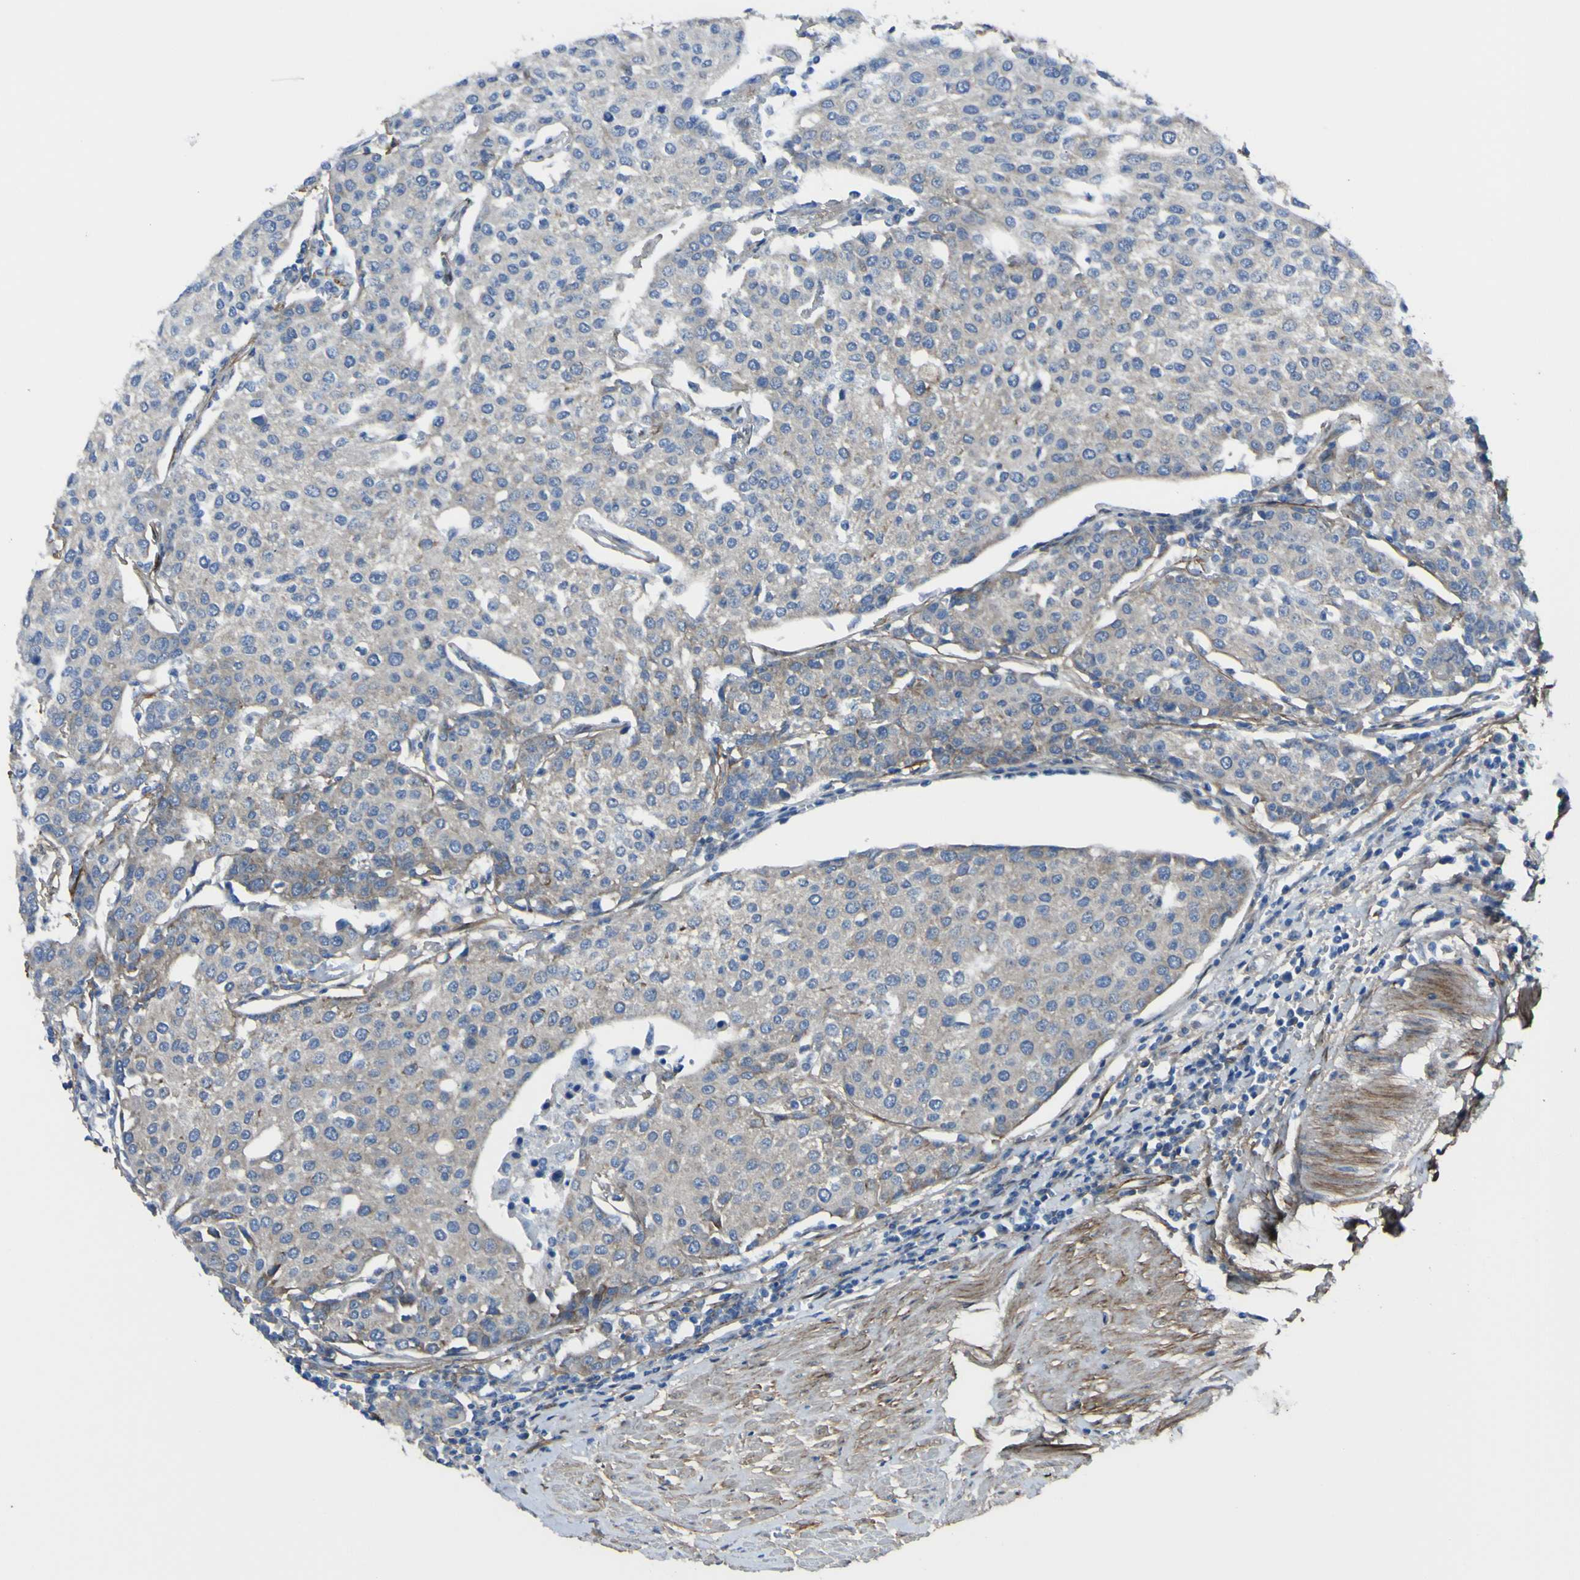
{"staining": {"intensity": "weak", "quantity": "25%-75%", "location": "cytoplasmic/membranous"}, "tissue": "urothelial cancer", "cell_type": "Tumor cells", "image_type": "cancer", "snomed": [{"axis": "morphology", "description": "Urothelial carcinoma, High grade"}, {"axis": "topography", "description": "Urinary bladder"}], "caption": "Tumor cells demonstrate low levels of weak cytoplasmic/membranous positivity in about 25%-75% of cells in human urothelial cancer. Nuclei are stained in blue.", "gene": "LRRN1", "patient": {"sex": "female", "age": 85}}